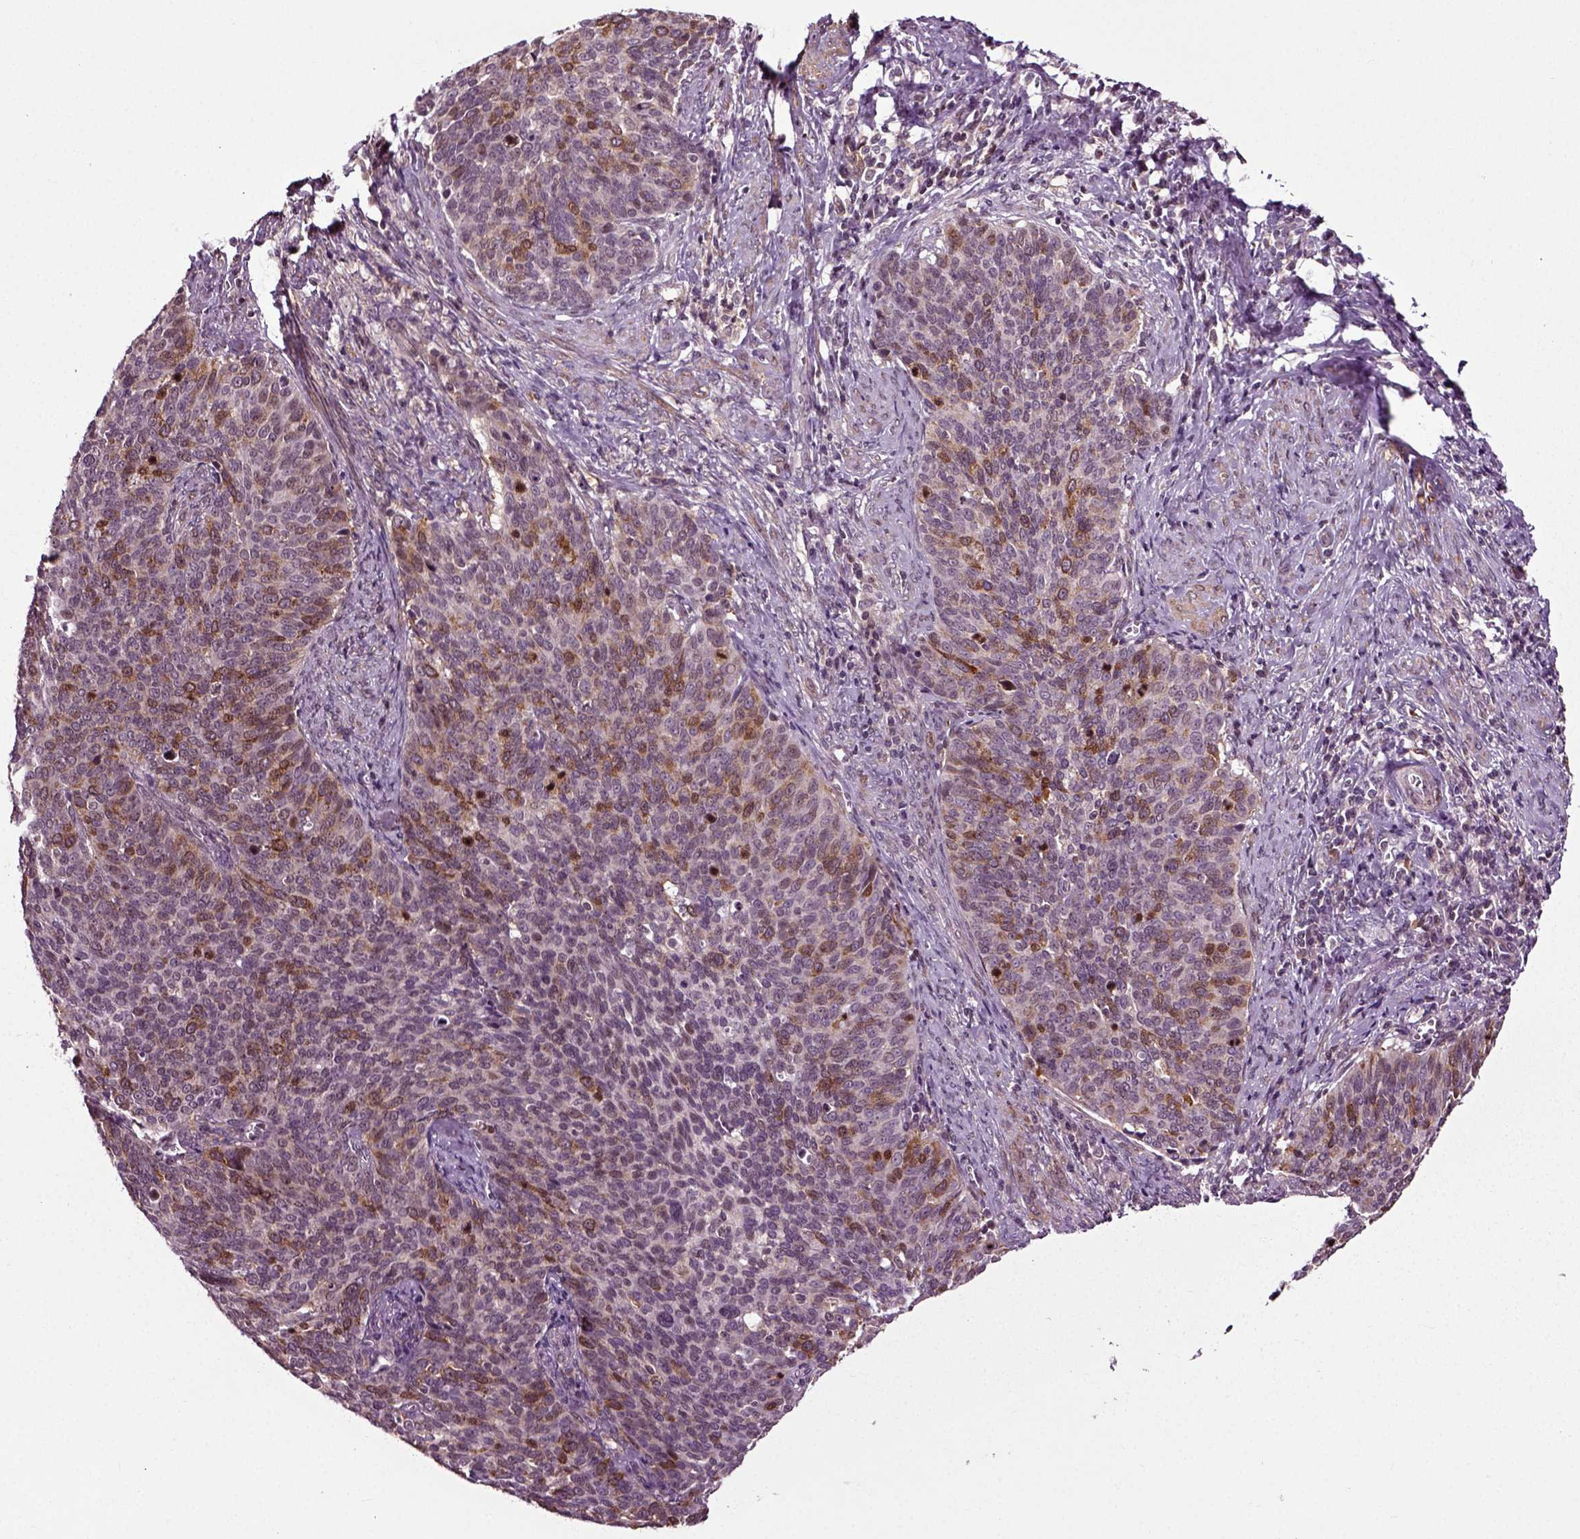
{"staining": {"intensity": "strong", "quantity": "<25%", "location": "cytoplasmic/membranous"}, "tissue": "cervical cancer", "cell_type": "Tumor cells", "image_type": "cancer", "snomed": [{"axis": "morphology", "description": "Normal tissue, NOS"}, {"axis": "morphology", "description": "Squamous cell carcinoma, NOS"}, {"axis": "topography", "description": "Cervix"}], "caption": "An immunohistochemistry (IHC) histopathology image of tumor tissue is shown. Protein staining in brown highlights strong cytoplasmic/membranous positivity in cervical squamous cell carcinoma within tumor cells. (DAB IHC with brightfield microscopy, high magnification).", "gene": "KNSTRN", "patient": {"sex": "female", "age": 39}}